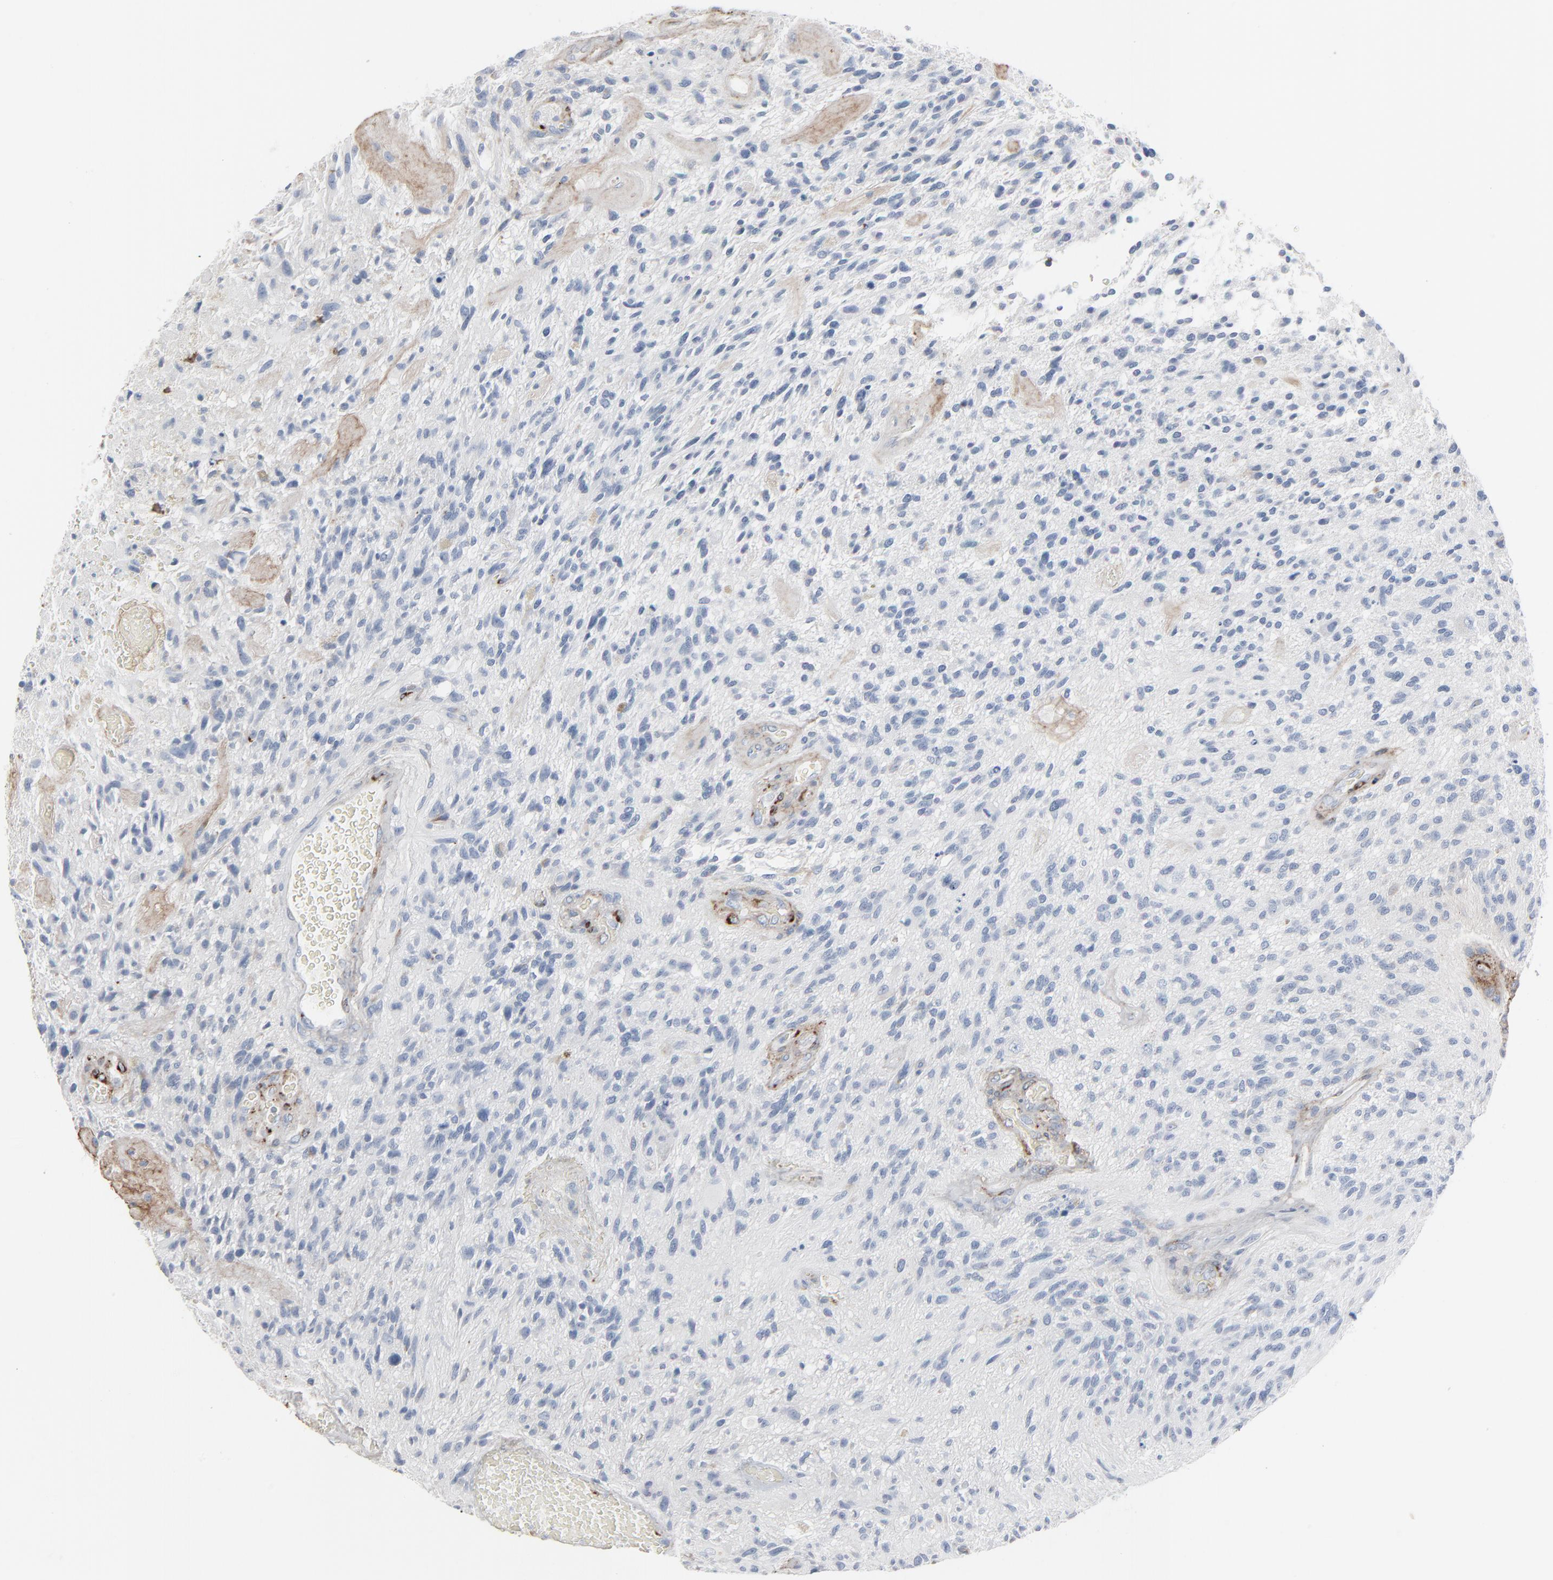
{"staining": {"intensity": "weak", "quantity": "<25%", "location": "cytoplasmic/membranous"}, "tissue": "glioma", "cell_type": "Tumor cells", "image_type": "cancer", "snomed": [{"axis": "morphology", "description": "Normal tissue, NOS"}, {"axis": "morphology", "description": "Glioma, malignant, High grade"}, {"axis": "topography", "description": "Cerebral cortex"}], "caption": "Tumor cells are negative for brown protein staining in glioma. The staining was performed using DAB (3,3'-diaminobenzidine) to visualize the protein expression in brown, while the nuclei were stained in blue with hematoxylin (Magnification: 20x).", "gene": "BGN", "patient": {"sex": "male", "age": 75}}